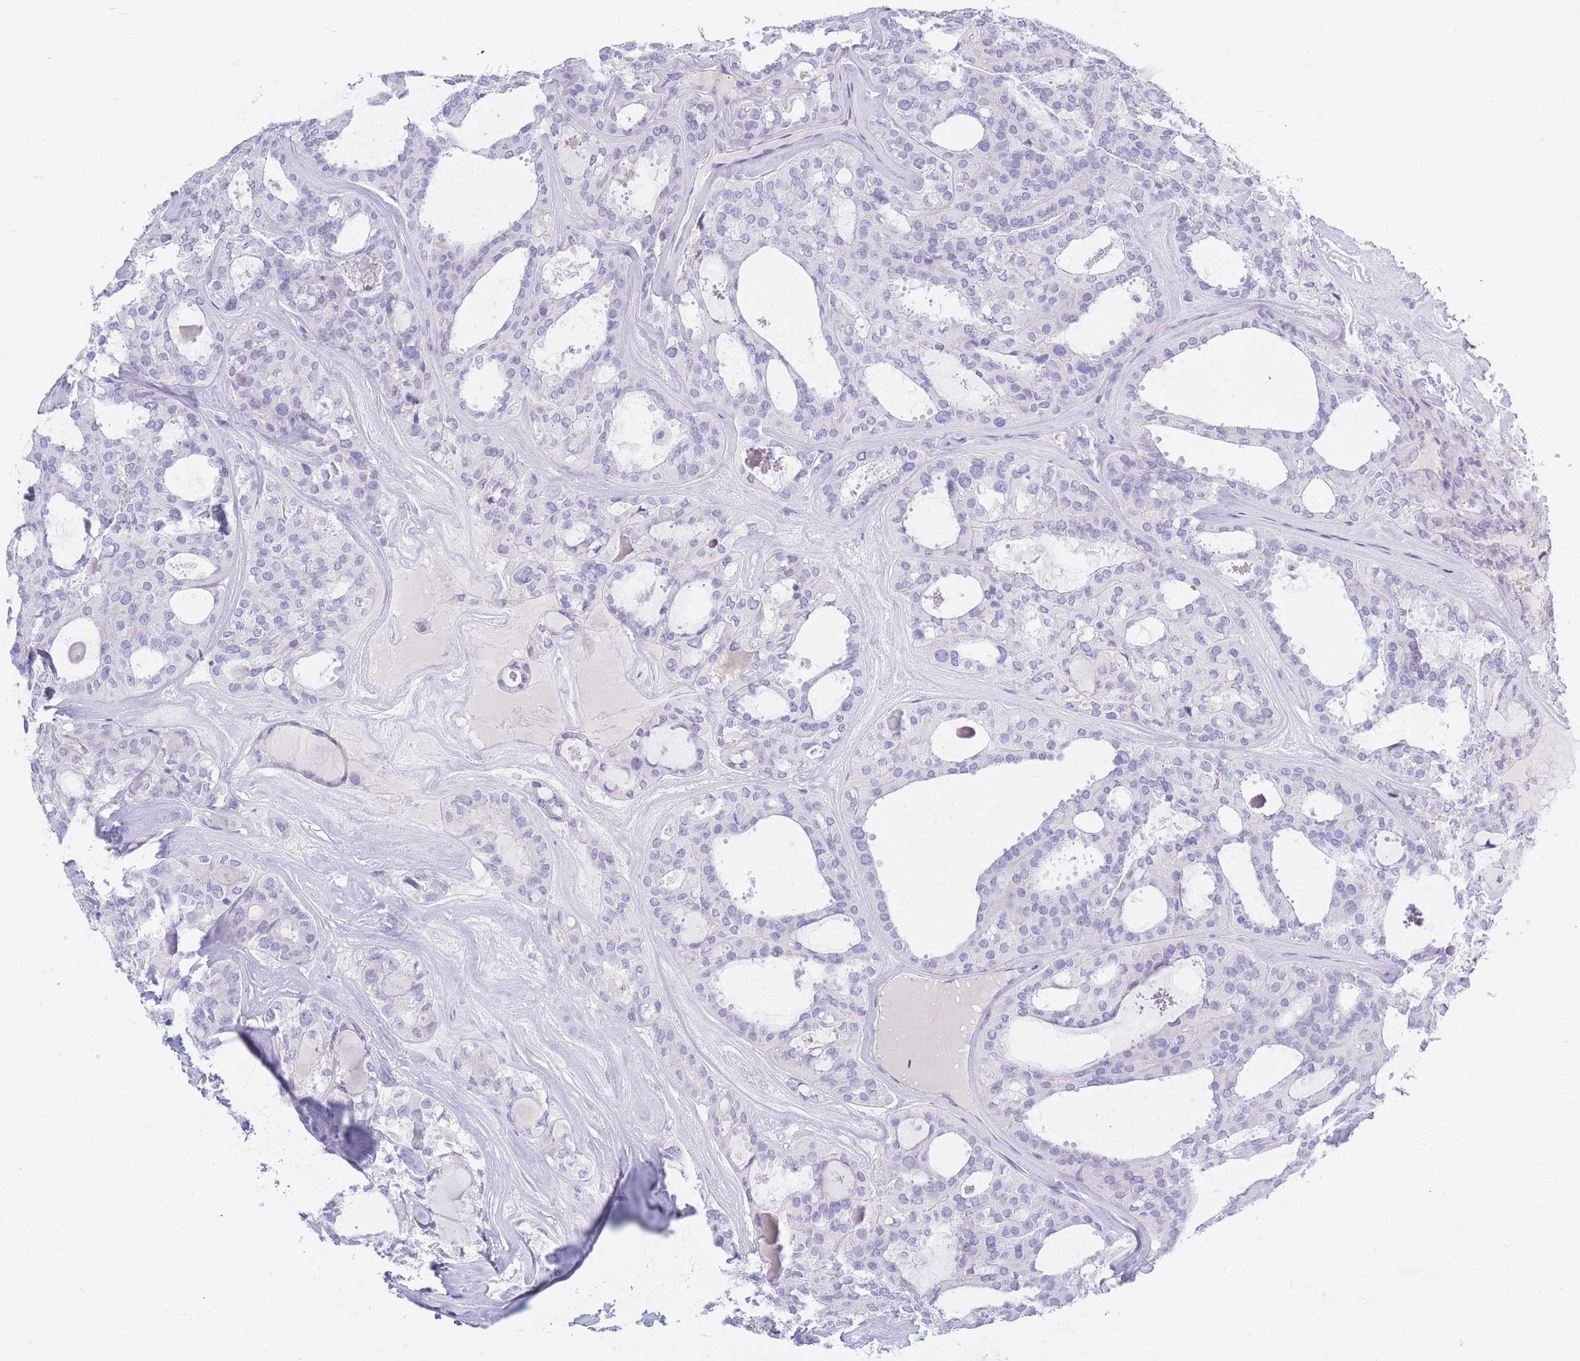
{"staining": {"intensity": "negative", "quantity": "none", "location": "none"}, "tissue": "thyroid cancer", "cell_type": "Tumor cells", "image_type": "cancer", "snomed": [{"axis": "morphology", "description": "Follicular adenoma carcinoma, NOS"}, {"axis": "topography", "description": "Thyroid gland"}], "caption": "Immunohistochemical staining of thyroid cancer (follicular adenoma carcinoma) displays no significant positivity in tumor cells. The staining is performed using DAB brown chromogen with nuclei counter-stained in using hematoxylin.", "gene": "TPSD1", "patient": {"sex": "male", "age": 75}}